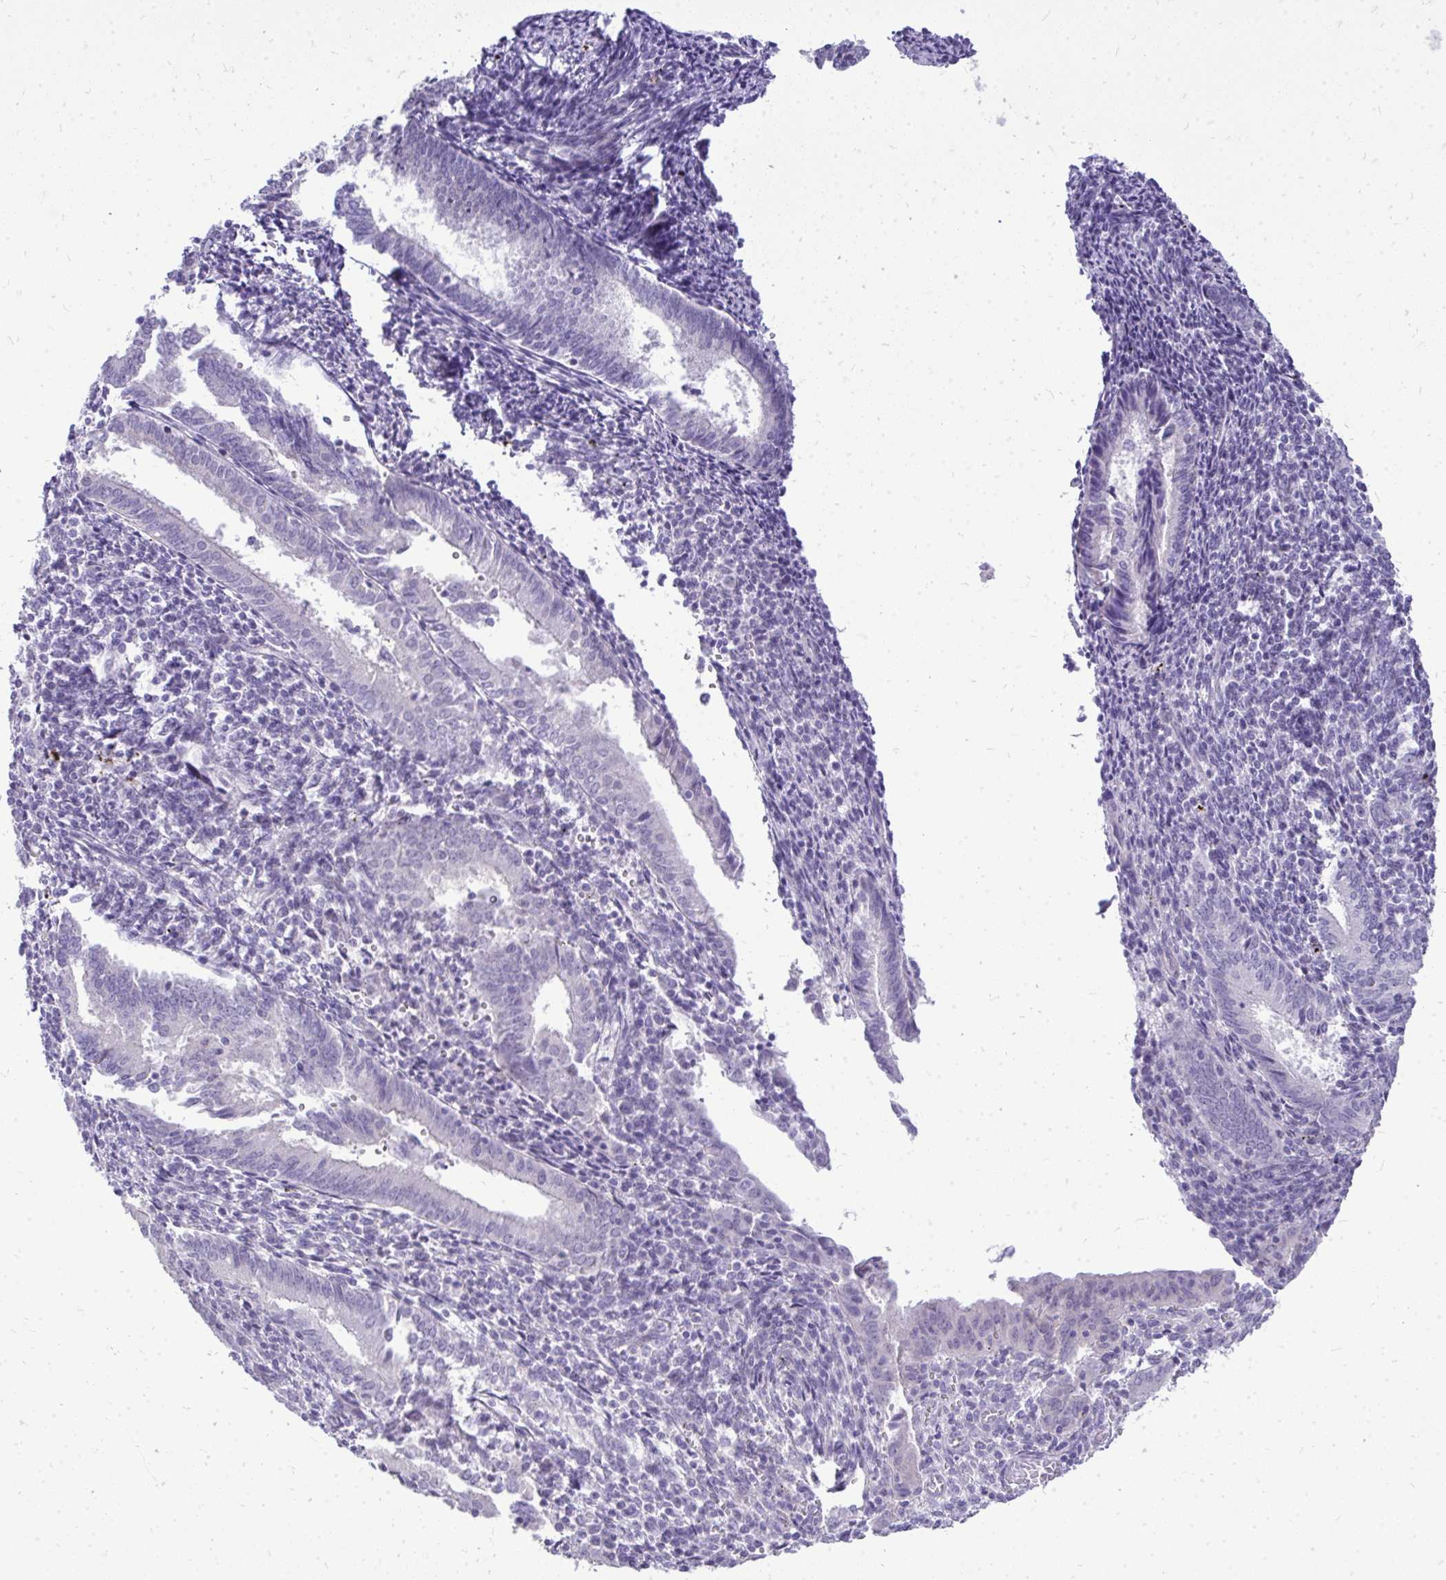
{"staining": {"intensity": "negative", "quantity": "none", "location": "none"}, "tissue": "endometrium", "cell_type": "Cells in endometrial stroma", "image_type": "normal", "snomed": [{"axis": "morphology", "description": "Normal tissue, NOS"}, {"axis": "topography", "description": "Endometrium"}], "caption": "An immunohistochemistry (IHC) micrograph of normal endometrium is shown. There is no staining in cells in endometrial stroma of endometrium. (Stains: DAB IHC with hematoxylin counter stain, Microscopy: brightfield microscopy at high magnification).", "gene": "OR8D1", "patient": {"sex": "female", "age": 41}}